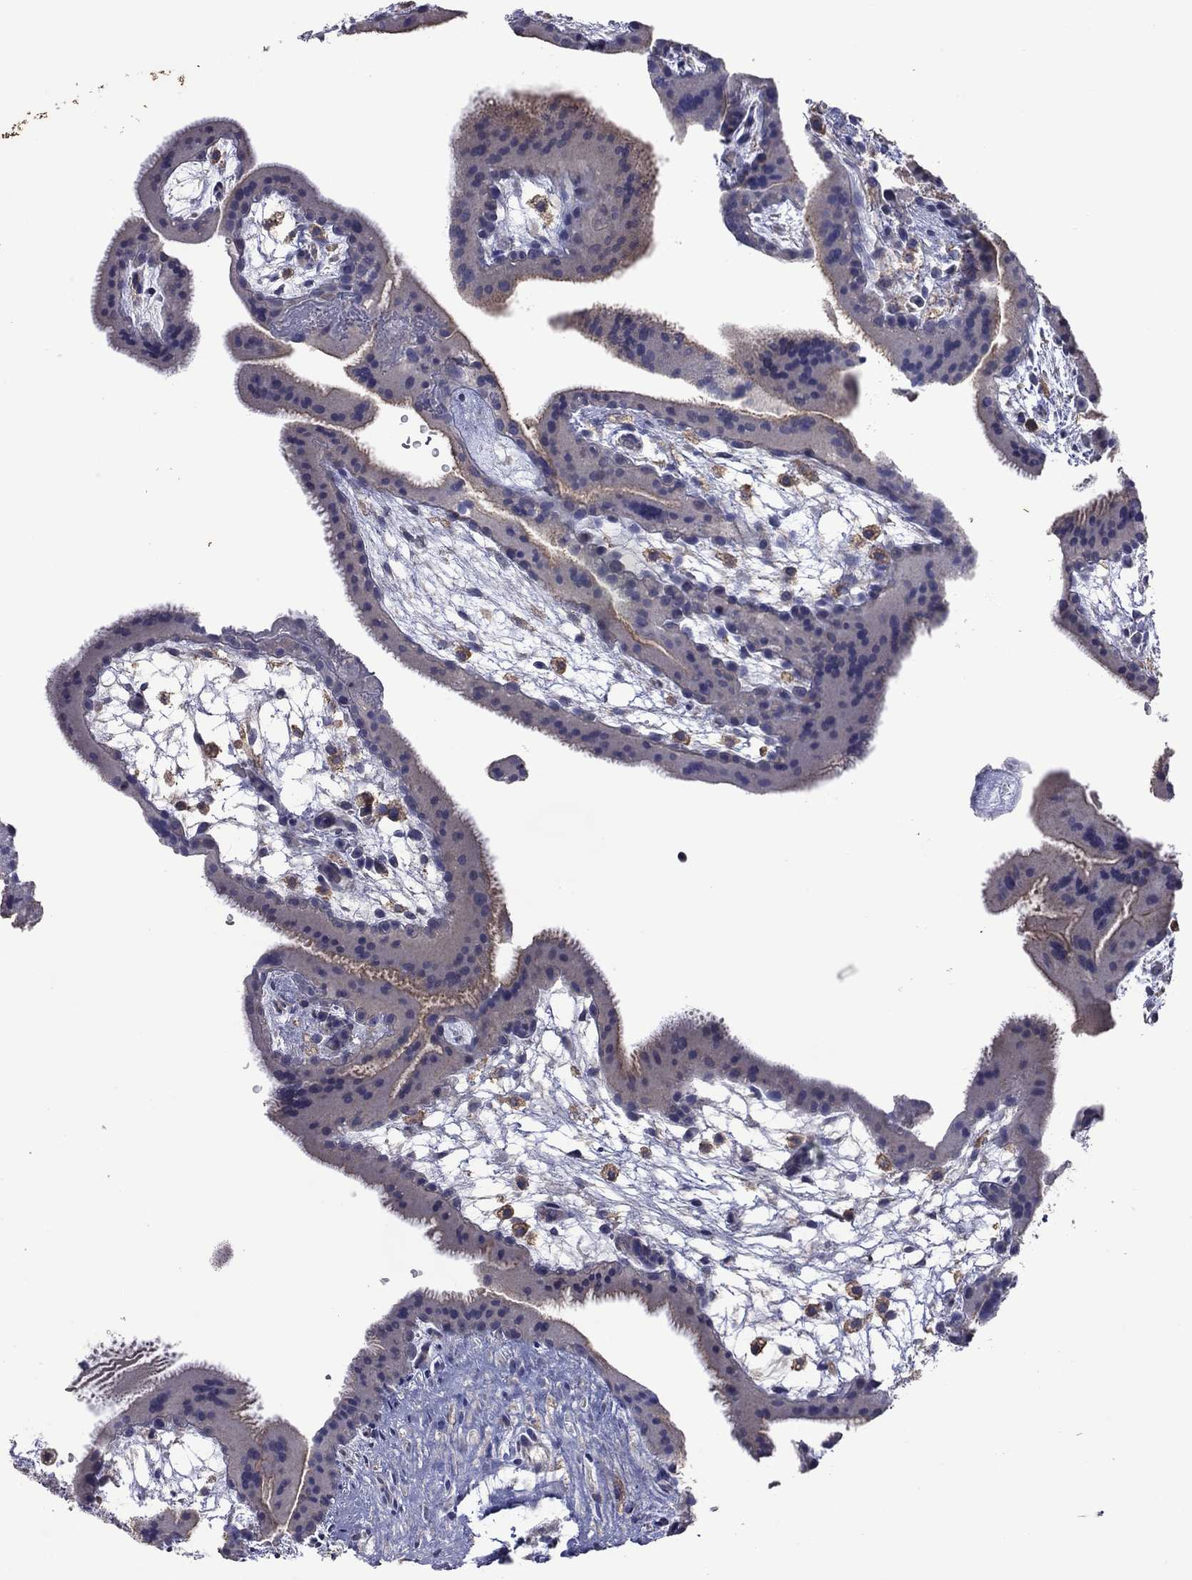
{"staining": {"intensity": "negative", "quantity": "none", "location": "none"}, "tissue": "placenta", "cell_type": "Decidual cells", "image_type": "normal", "snomed": [{"axis": "morphology", "description": "Normal tissue, NOS"}, {"axis": "topography", "description": "Placenta"}], "caption": "The image exhibits no significant positivity in decidual cells of placenta. (Stains: DAB IHC with hematoxylin counter stain, Microscopy: brightfield microscopy at high magnification).", "gene": "ENSG00000288520", "patient": {"sex": "female", "age": 19}}